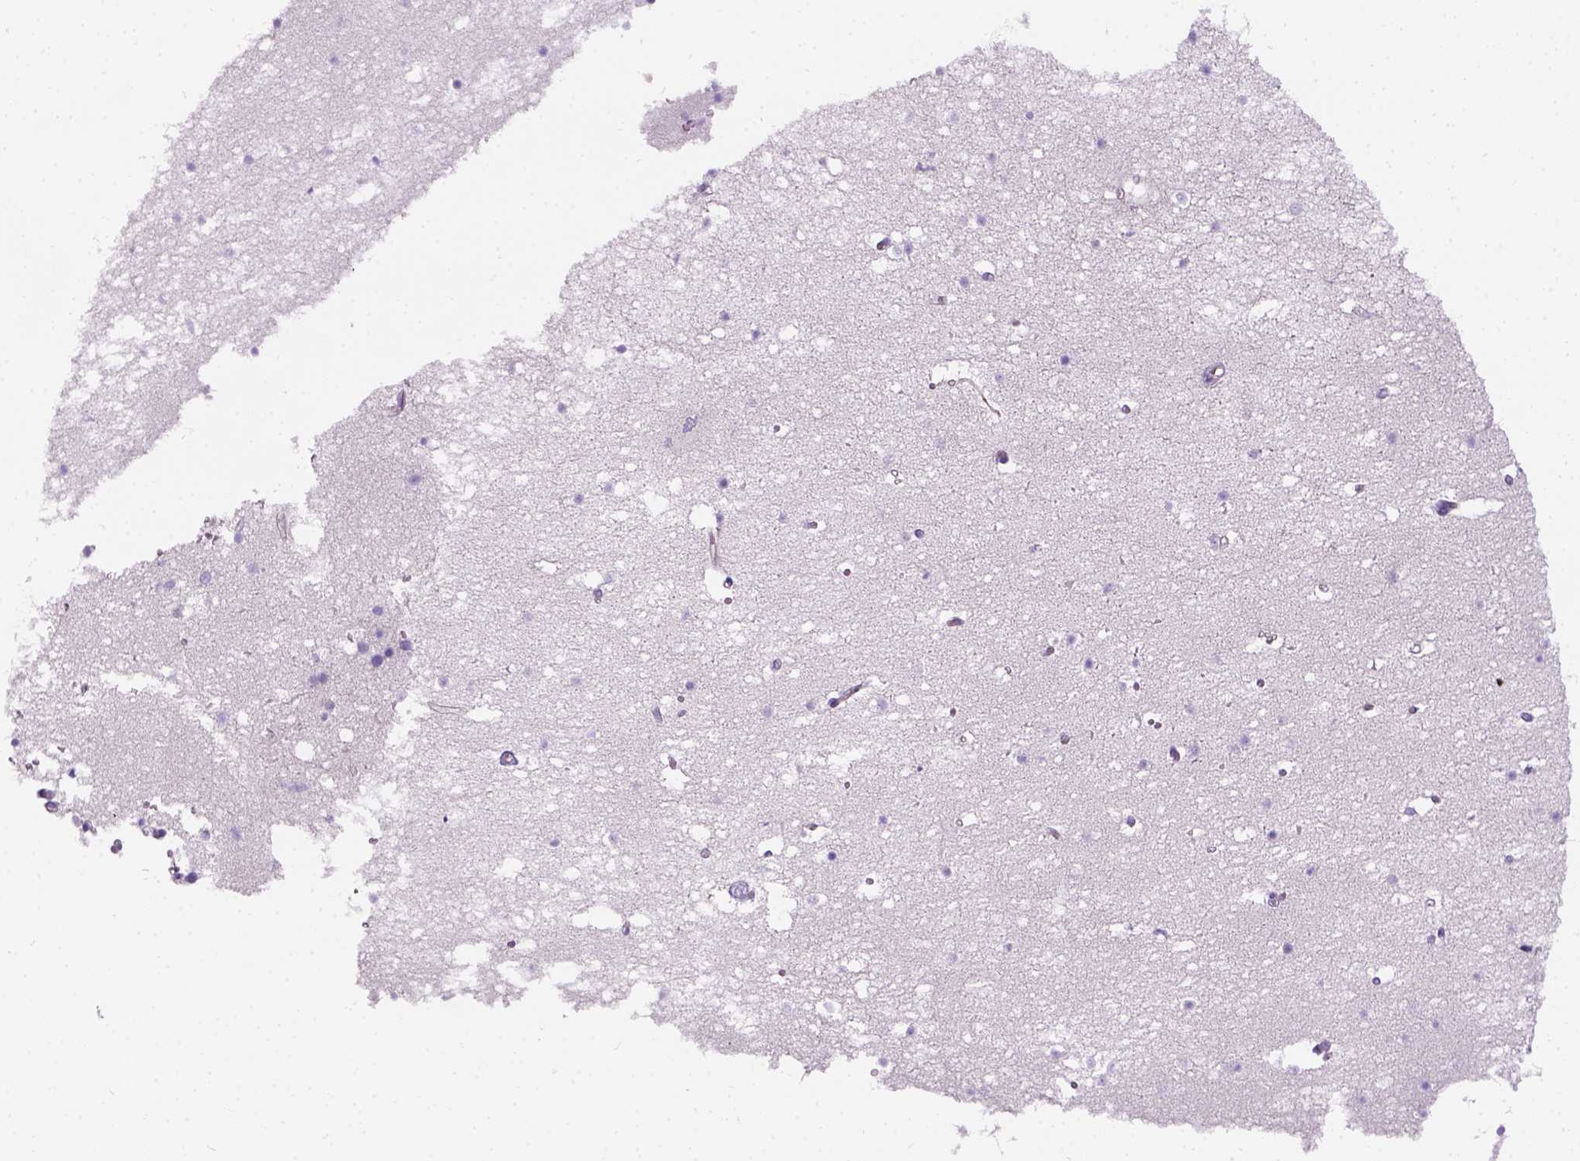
{"staining": {"intensity": "negative", "quantity": "none", "location": "none"}, "tissue": "cerebellum", "cell_type": "Cells in granular layer", "image_type": "normal", "snomed": [{"axis": "morphology", "description": "Normal tissue, NOS"}, {"axis": "topography", "description": "Cerebellum"}], "caption": "Immunohistochemistry of unremarkable cerebellum reveals no positivity in cells in granular layer.", "gene": "C20orf144", "patient": {"sex": "male", "age": 70}}